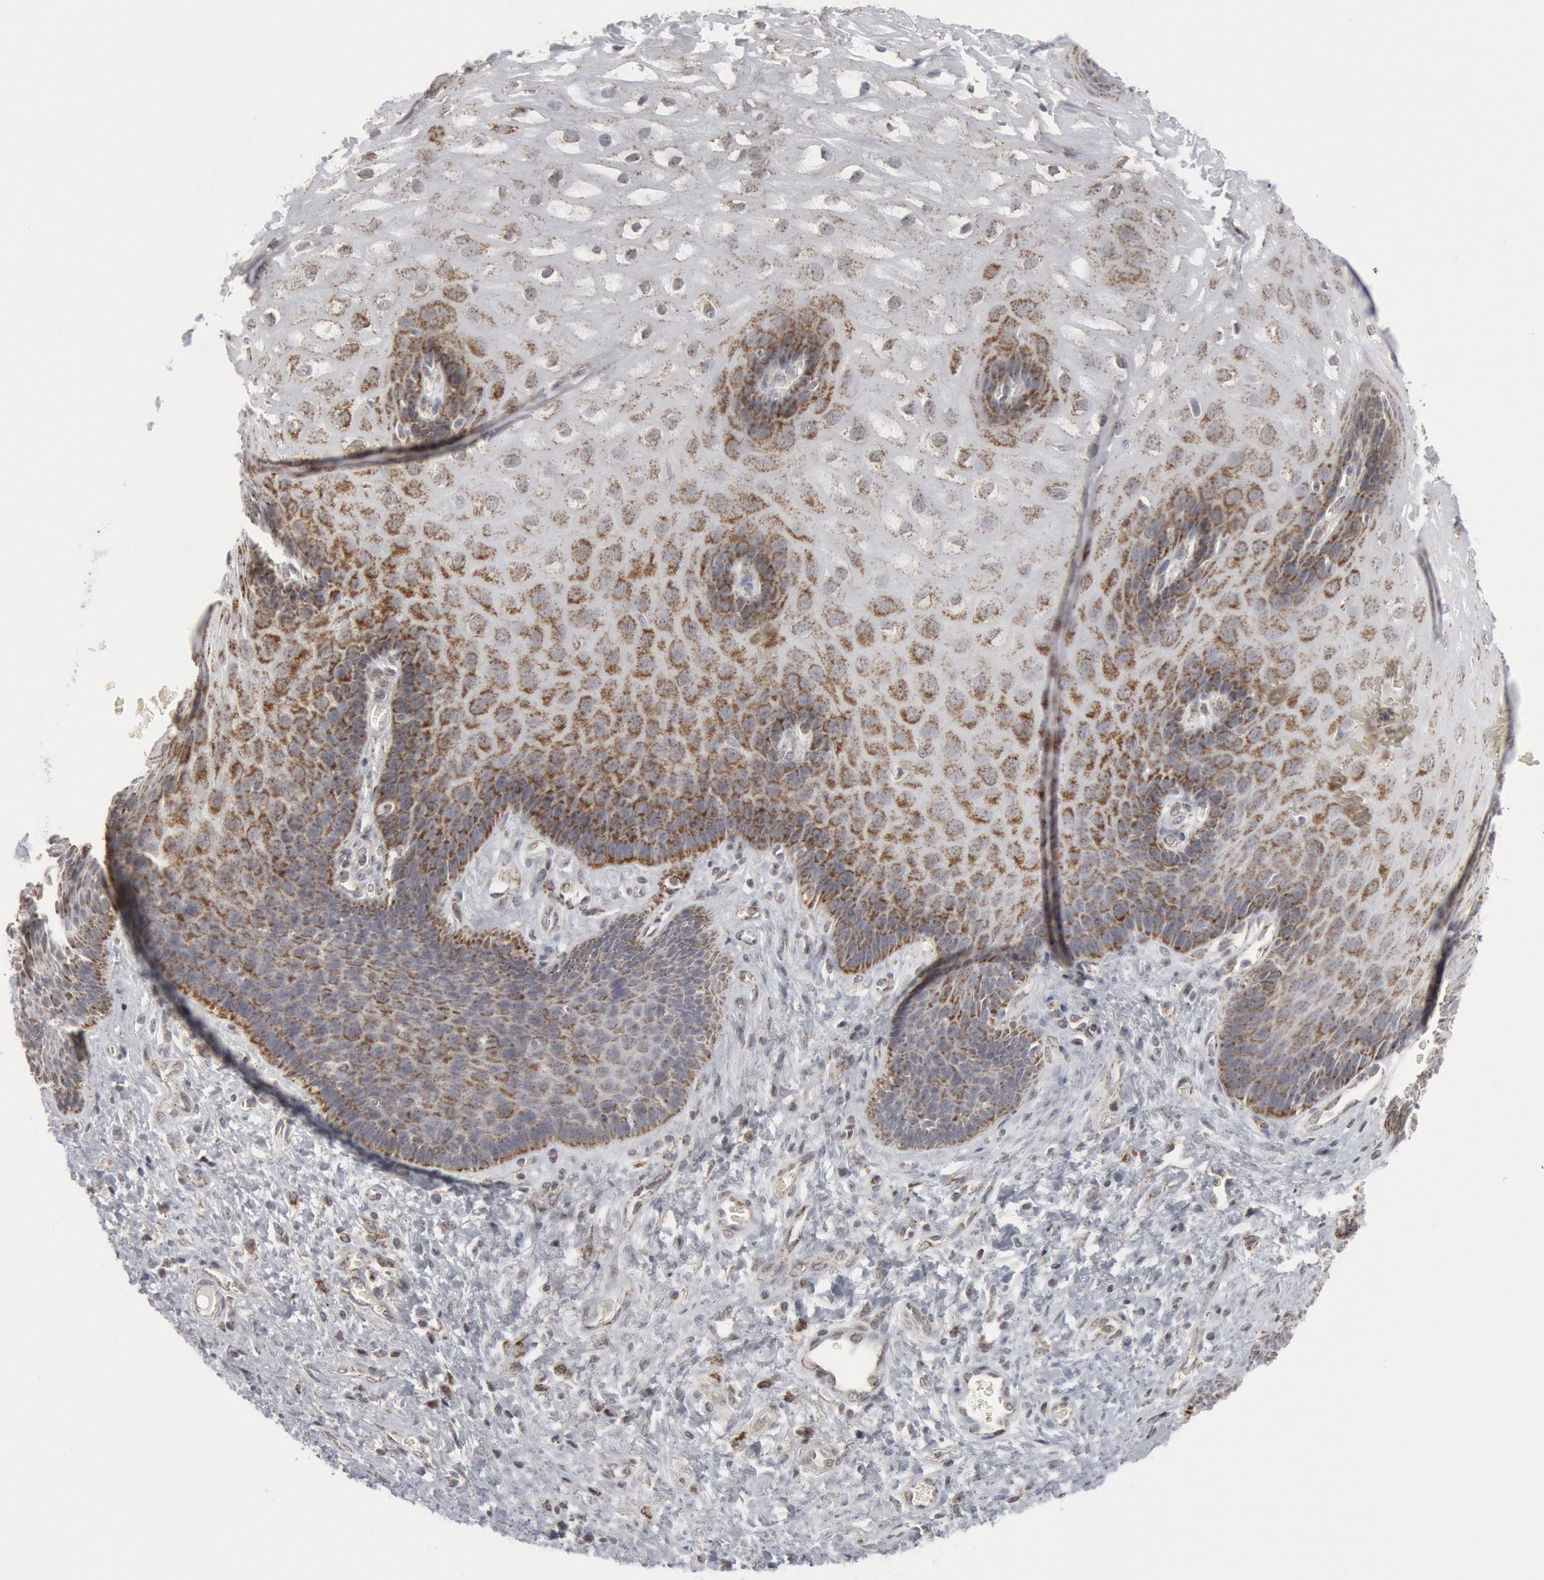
{"staining": {"intensity": "moderate", "quantity": ">75%", "location": "cytoplasmic/membranous"}, "tissue": "esophagus", "cell_type": "Squamous epithelial cells", "image_type": "normal", "snomed": [{"axis": "morphology", "description": "Normal tissue, NOS"}, {"axis": "morphology", "description": "Adenocarcinoma, NOS"}, {"axis": "topography", "description": "Esophagus"}, {"axis": "topography", "description": "Stomach"}], "caption": "Squamous epithelial cells exhibit medium levels of moderate cytoplasmic/membranous staining in approximately >75% of cells in benign esophagus.", "gene": "CASP9", "patient": {"sex": "male", "age": 62}}